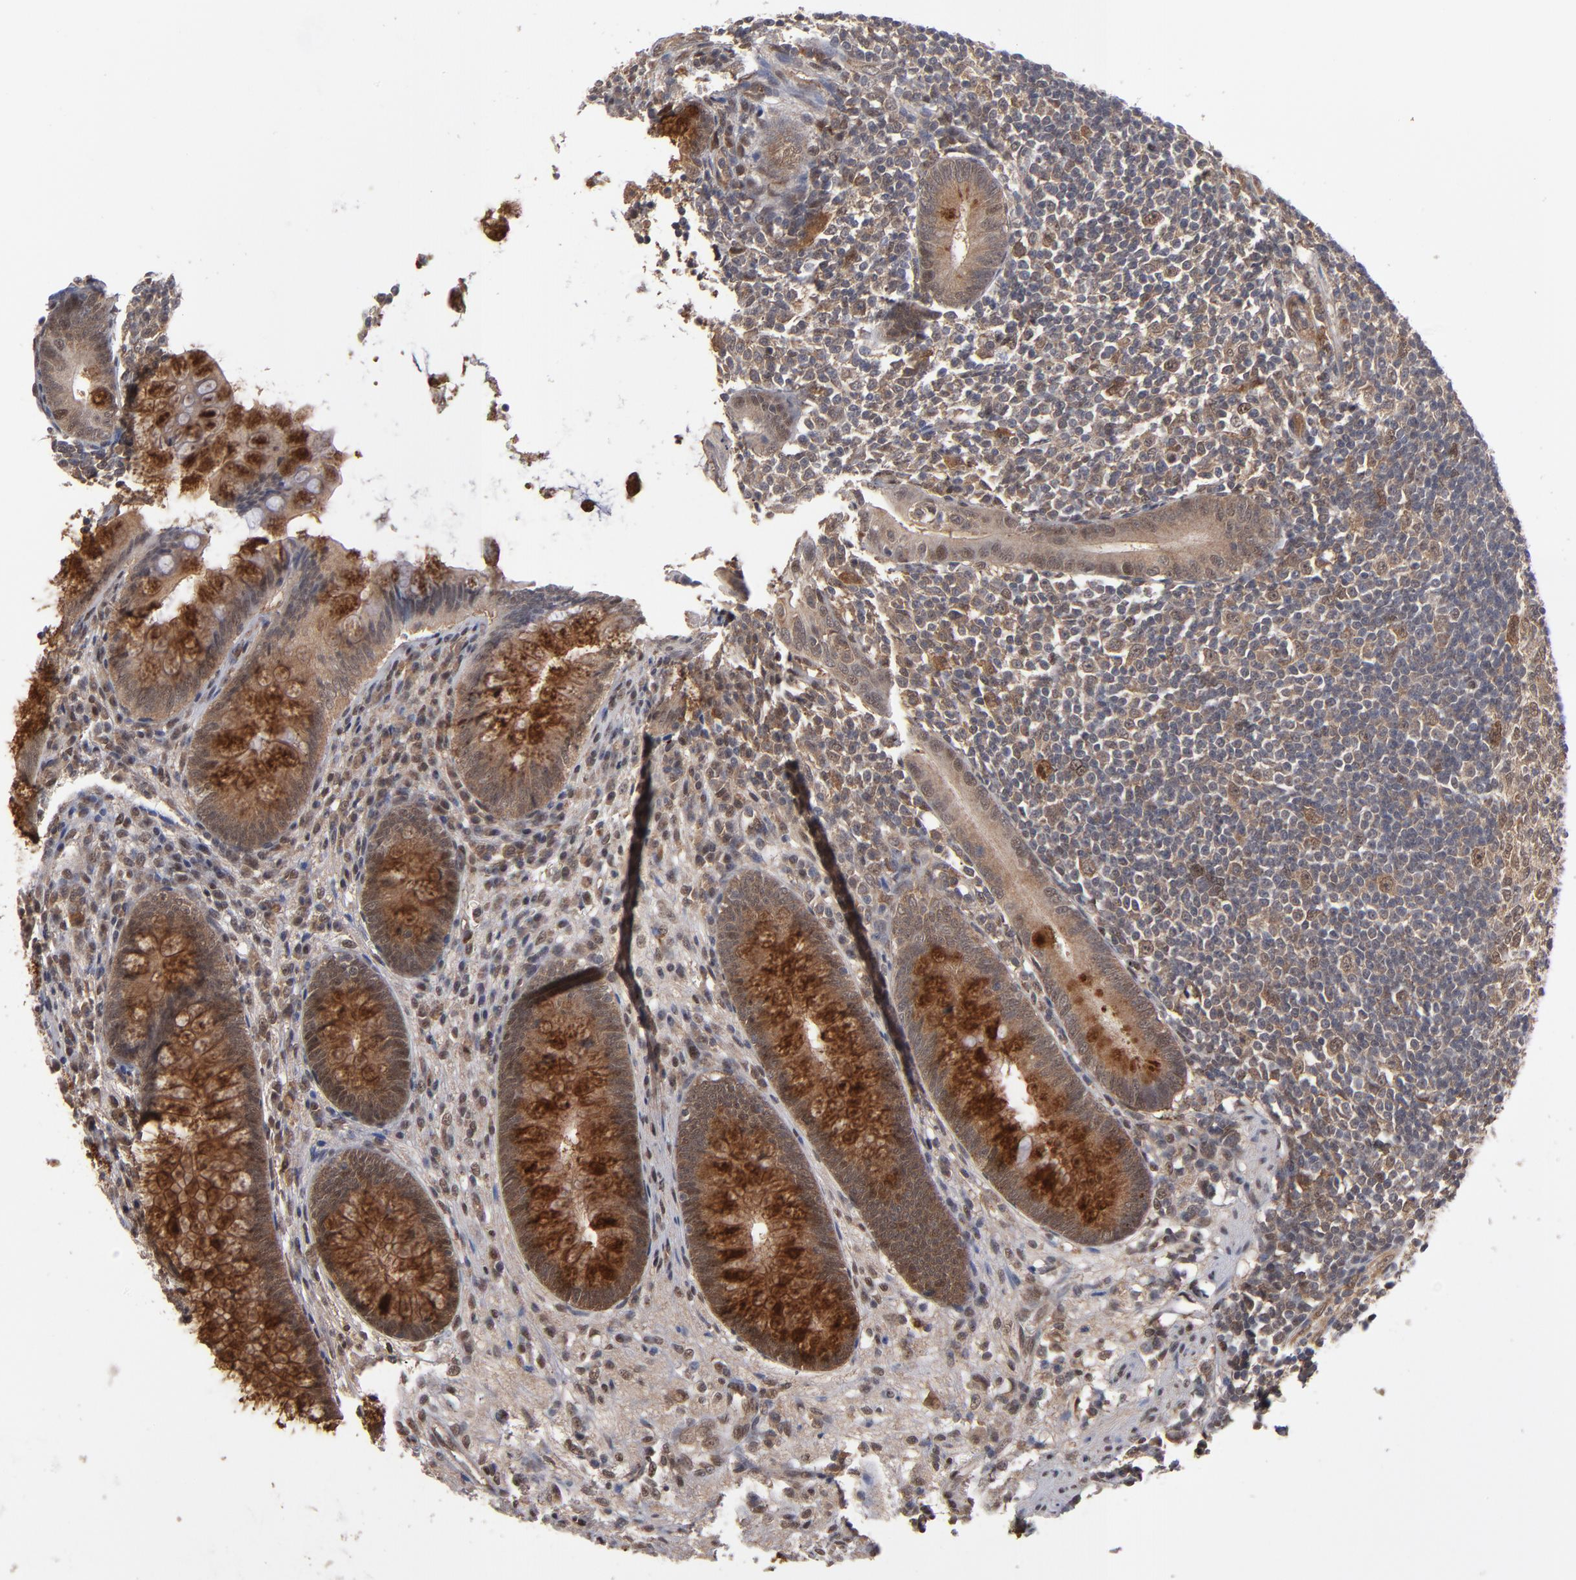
{"staining": {"intensity": "moderate", "quantity": ">75%", "location": "cytoplasmic/membranous,nuclear"}, "tissue": "appendix", "cell_type": "Glandular cells", "image_type": "normal", "snomed": [{"axis": "morphology", "description": "Normal tissue, NOS"}, {"axis": "topography", "description": "Appendix"}], "caption": "This is a micrograph of immunohistochemistry (IHC) staining of benign appendix, which shows moderate expression in the cytoplasmic/membranous,nuclear of glandular cells.", "gene": "HUWE1", "patient": {"sex": "female", "age": 66}}